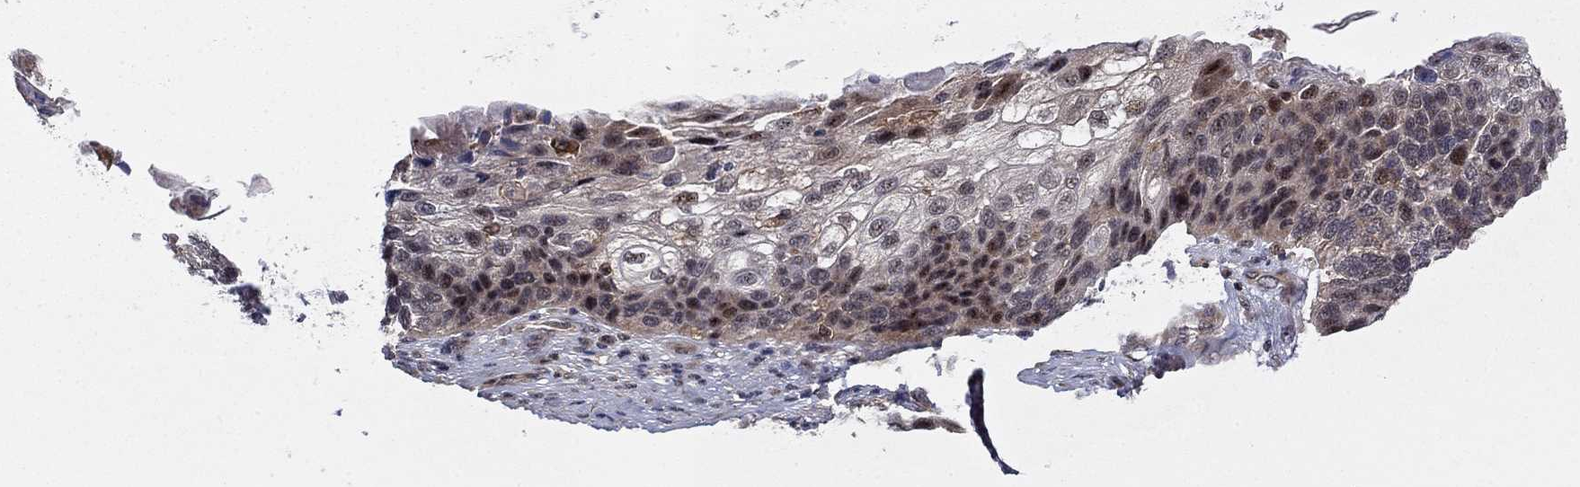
{"staining": {"intensity": "weak", "quantity": "25%-75%", "location": "cytoplasmic/membranous"}, "tissue": "lung cancer", "cell_type": "Tumor cells", "image_type": "cancer", "snomed": [{"axis": "morphology", "description": "Squamous cell carcinoma, NOS"}, {"axis": "topography", "description": "Lung"}], "caption": "This is a photomicrograph of immunohistochemistry (IHC) staining of lung cancer (squamous cell carcinoma), which shows weak positivity in the cytoplasmic/membranous of tumor cells.", "gene": "TPMT", "patient": {"sex": "male", "age": 69}}